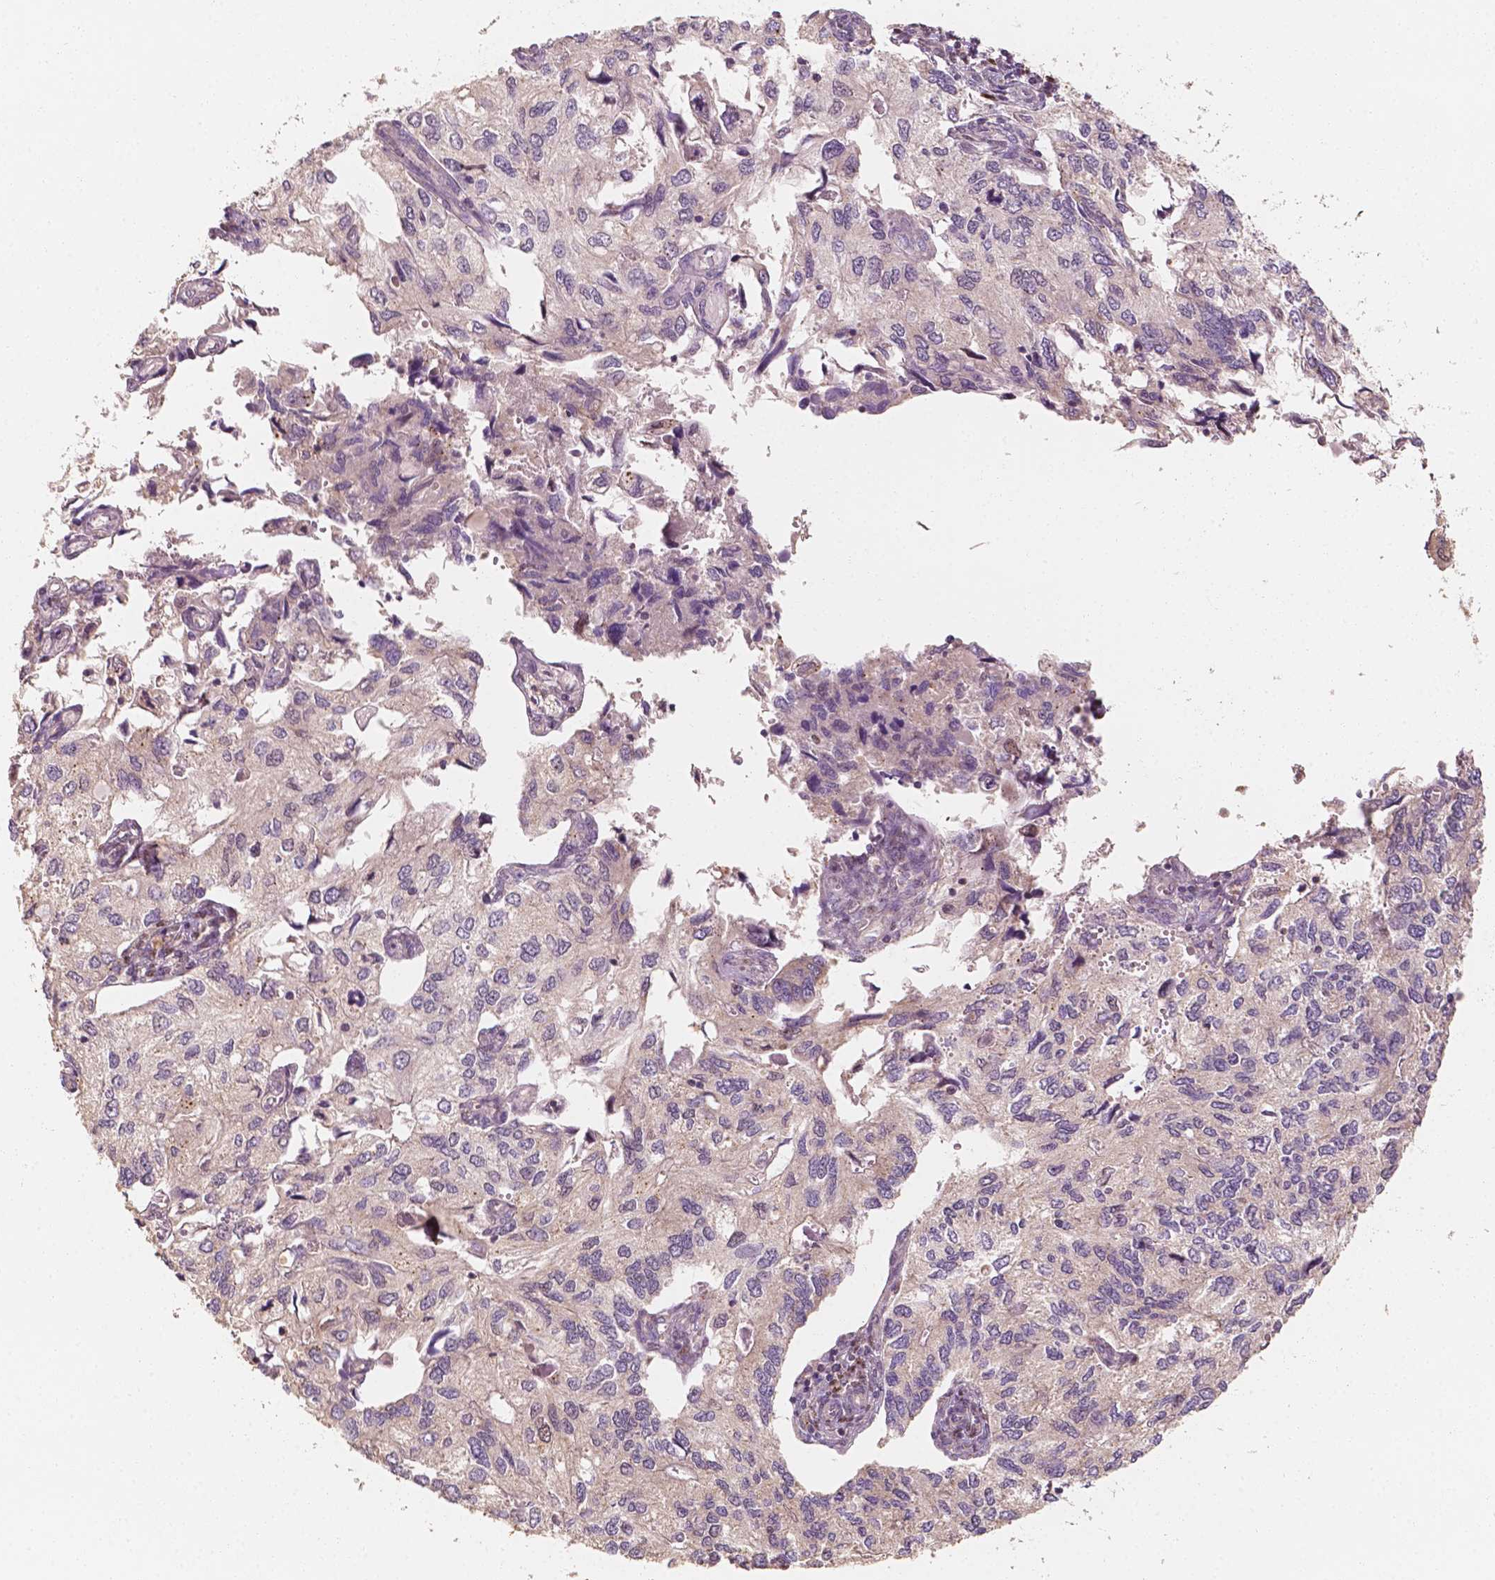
{"staining": {"intensity": "negative", "quantity": "none", "location": "none"}, "tissue": "endometrial cancer", "cell_type": "Tumor cells", "image_type": "cancer", "snomed": [{"axis": "morphology", "description": "Carcinoma, NOS"}, {"axis": "topography", "description": "Uterus"}], "caption": "A micrograph of human carcinoma (endometrial) is negative for staining in tumor cells. Nuclei are stained in blue.", "gene": "TBC1D17", "patient": {"sex": "female", "age": 76}}